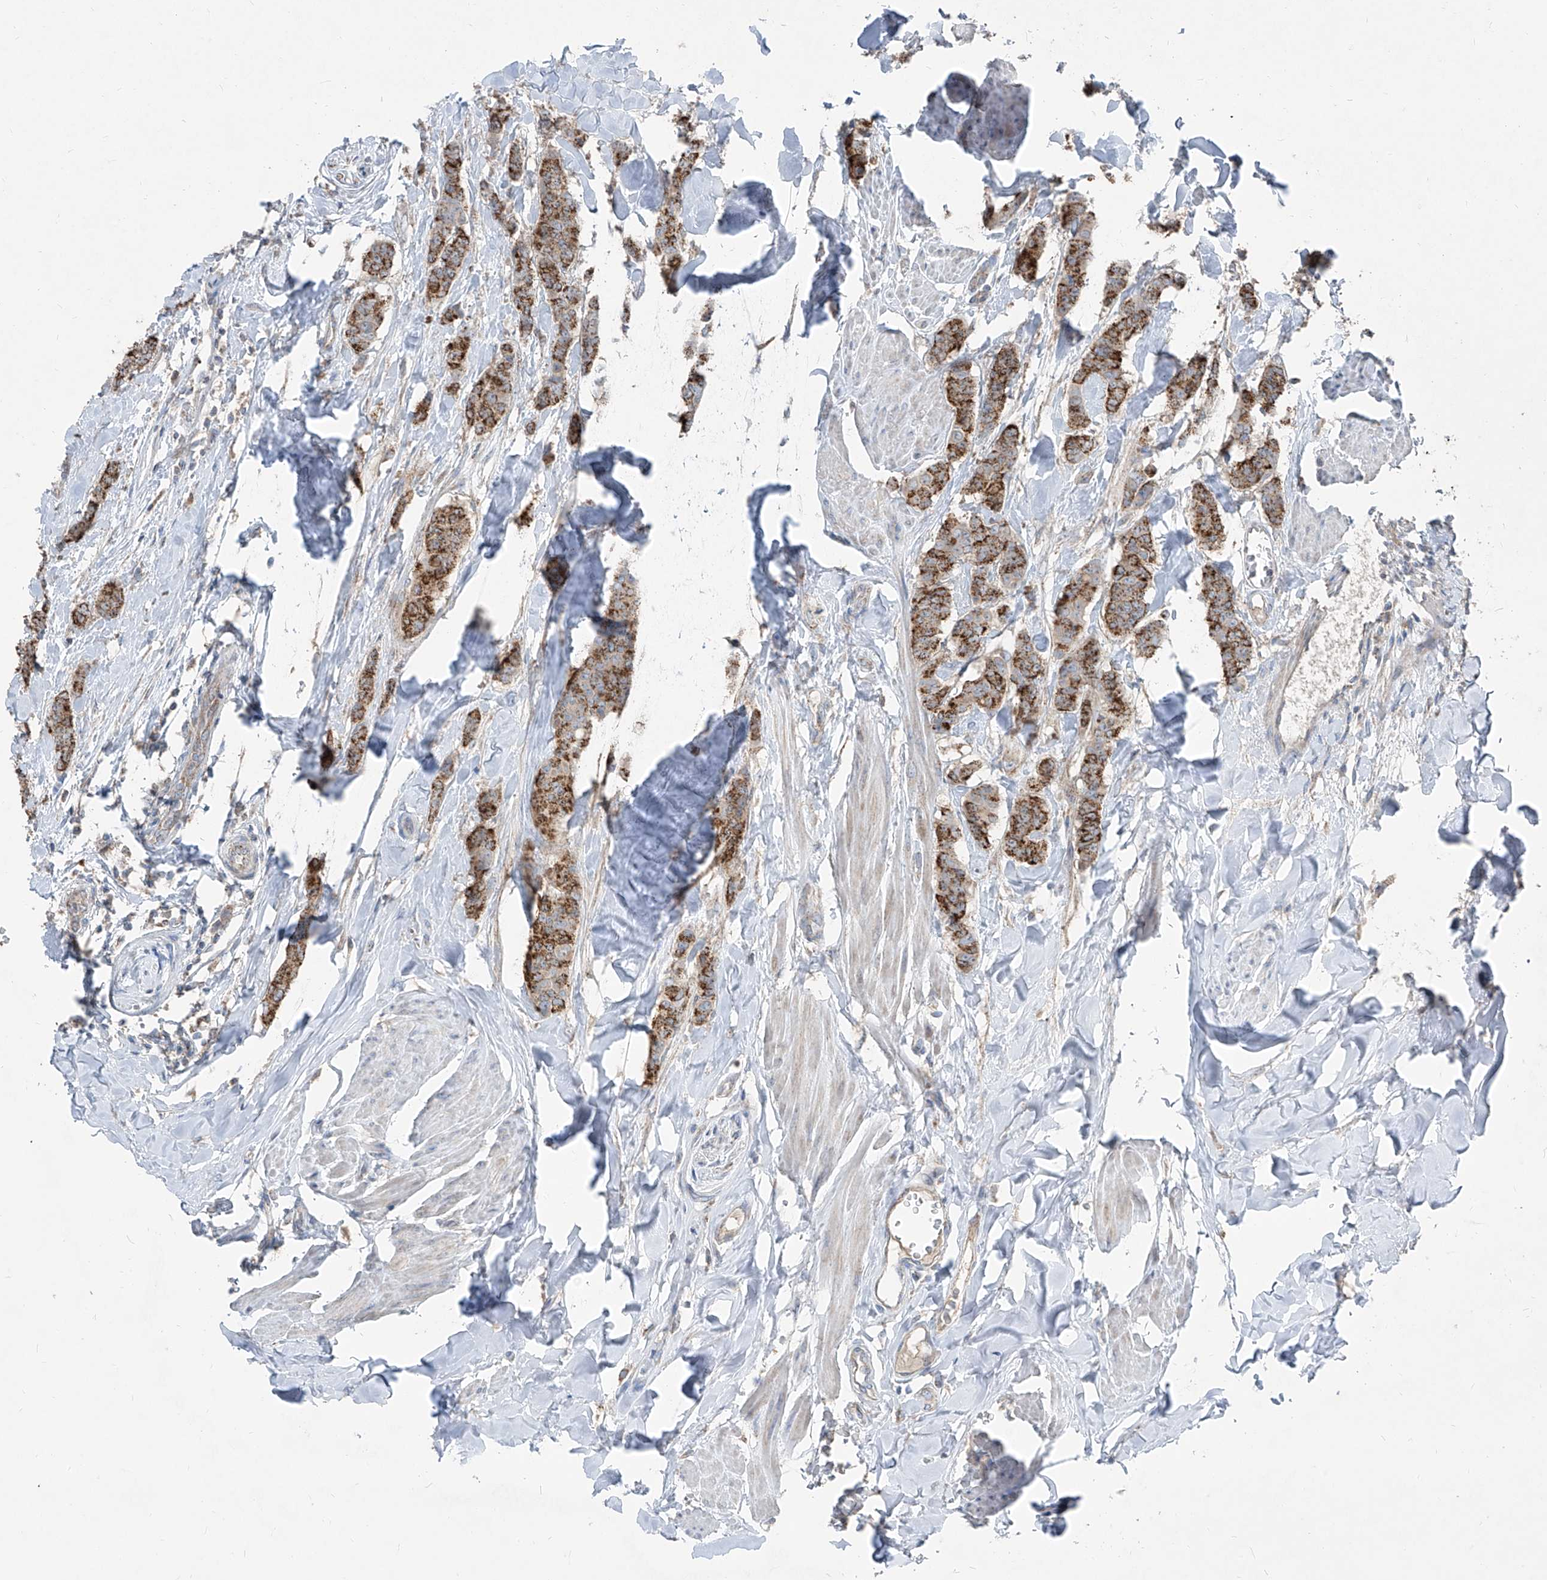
{"staining": {"intensity": "strong", "quantity": ">75%", "location": "cytoplasmic/membranous"}, "tissue": "breast cancer", "cell_type": "Tumor cells", "image_type": "cancer", "snomed": [{"axis": "morphology", "description": "Duct carcinoma"}, {"axis": "topography", "description": "Breast"}], "caption": "Strong cytoplasmic/membranous expression for a protein is present in approximately >75% of tumor cells of breast cancer (intraductal carcinoma) using IHC.", "gene": "ABCD3", "patient": {"sex": "female", "age": 40}}